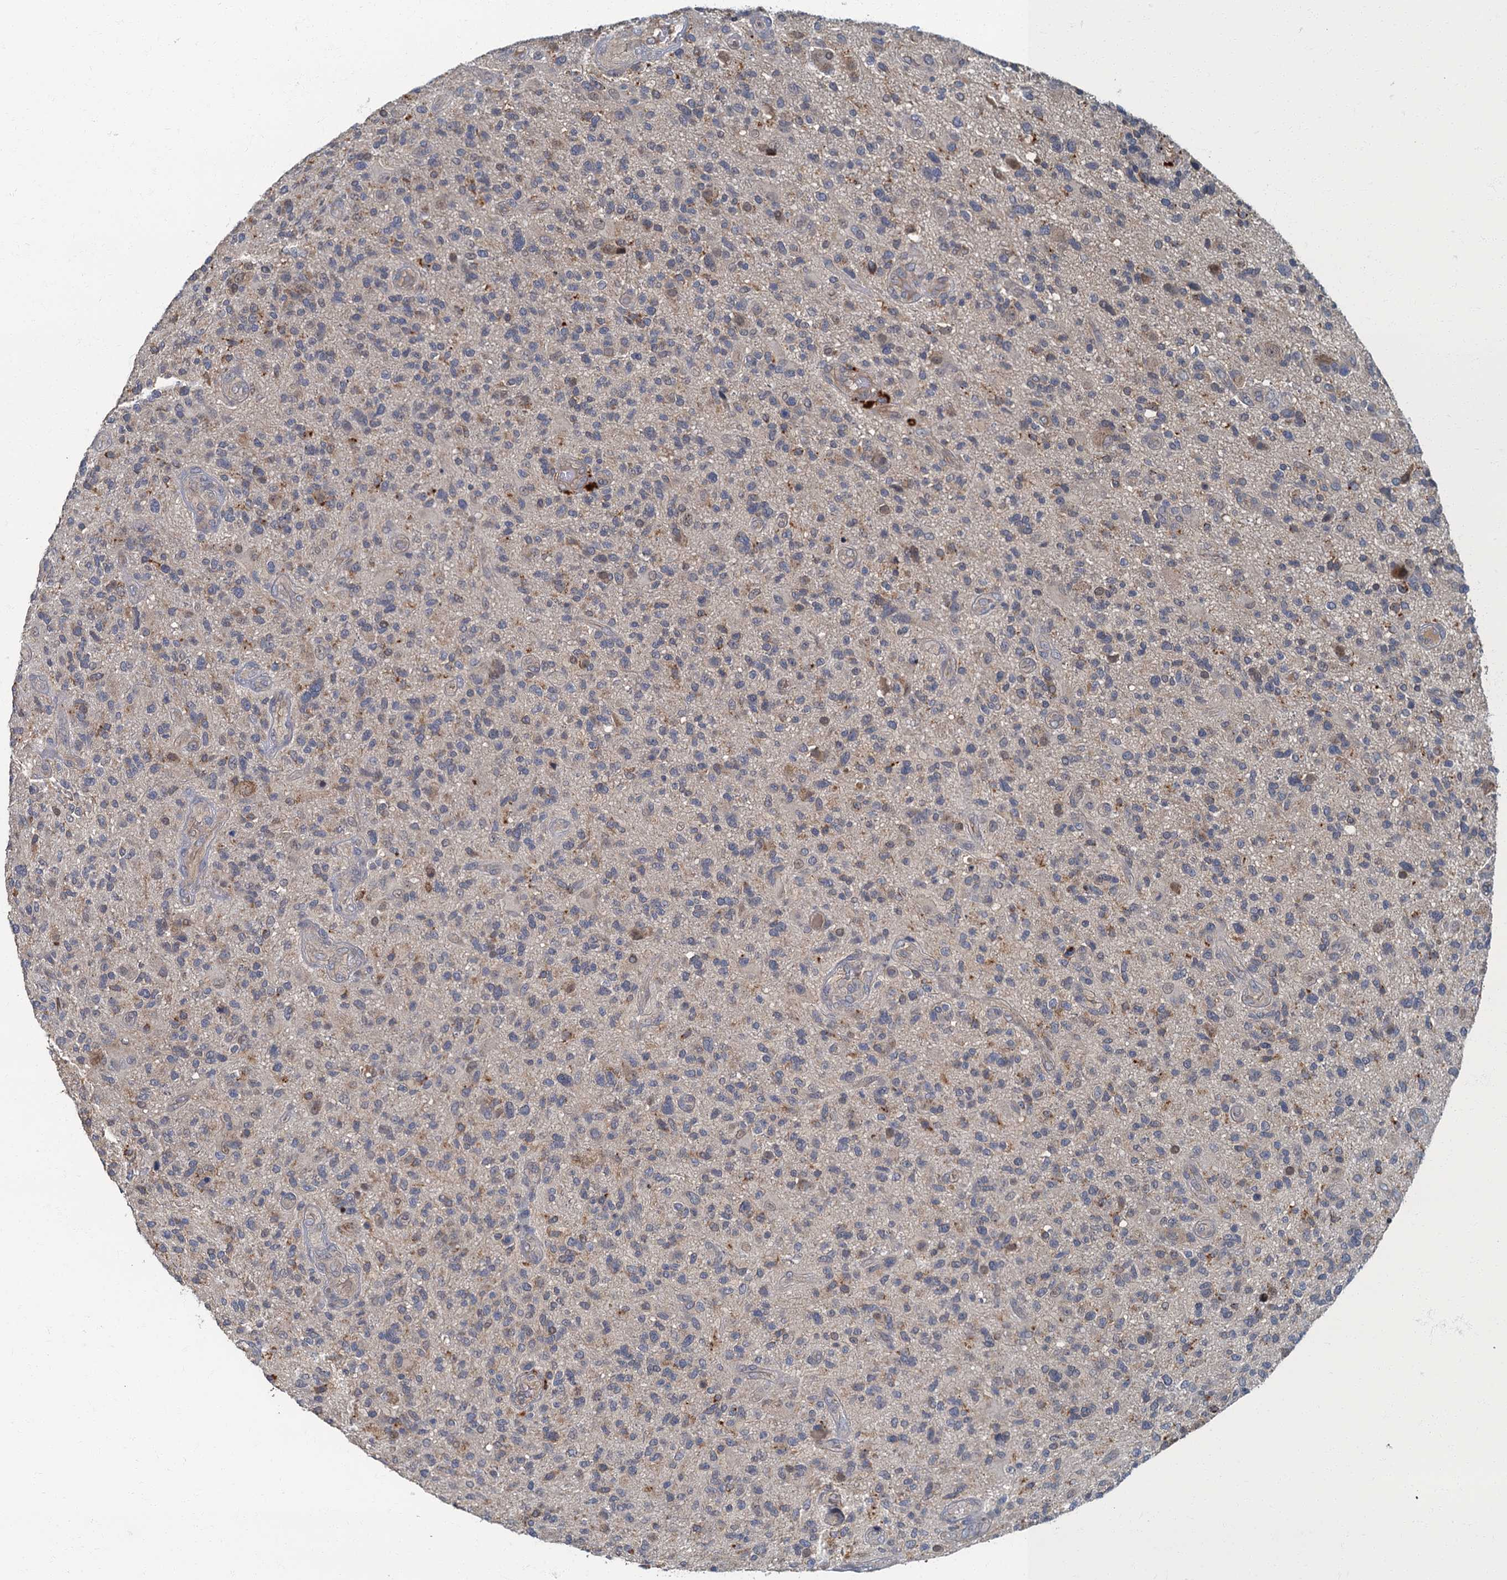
{"staining": {"intensity": "weak", "quantity": "25%-75%", "location": "cytoplasmic/membranous"}, "tissue": "glioma", "cell_type": "Tumor cells", "image_type": "cancer", "snomed": [{"axis": "morphology", "description": "Glioma, malignant, High grade"}, {"axis": "topography", "description": "Brain"}], "caption": "Human glioma stained for a protein (brown) displays weak cytoplasmic/membranous positive staining in about 25%-75% of tumor cells.", "gene": "WDCP", "patient": {"sex": "male", "age": 47}}